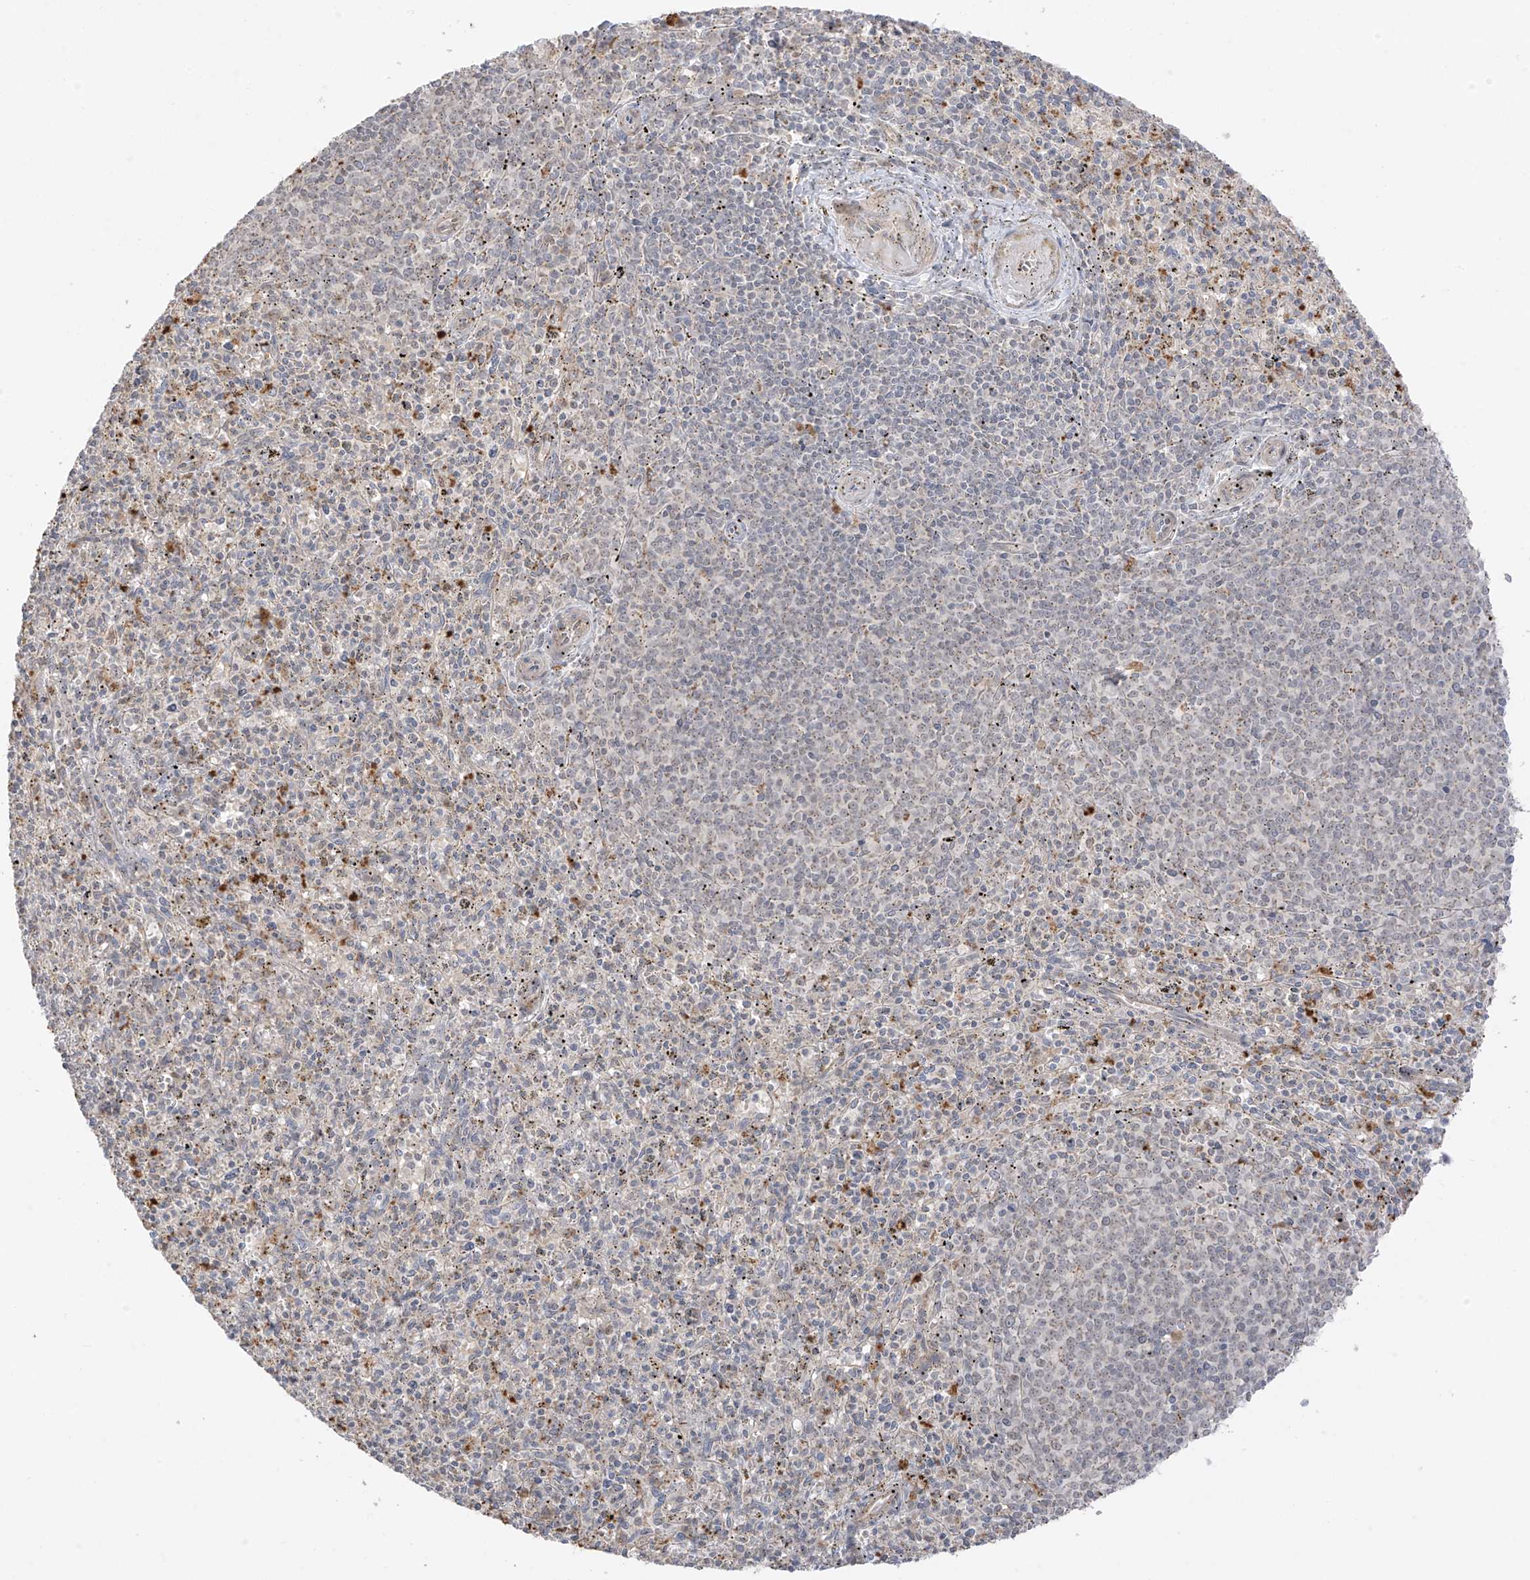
{"staining": {"intensity": "moderate", "quantity": "<25%", "location": "cytoplasmic/membranous"}, "tissue": "spleen", "cell_type": "Cells in red pulp", "image_type": "normal", "snomed": [{"axis": "morphology", "description": "Normal tissue, NOS"}, {"axis": "topography", "description": "Spleen"}], "caption": "This histopathology image shows IHC staining of normal spleen, with low moderate cytoplasmic/membranous positivity in approximately <25% of cells in red pulp.", "gene": "N4BP3", "patient": {"sex": "male", "age": 72}}